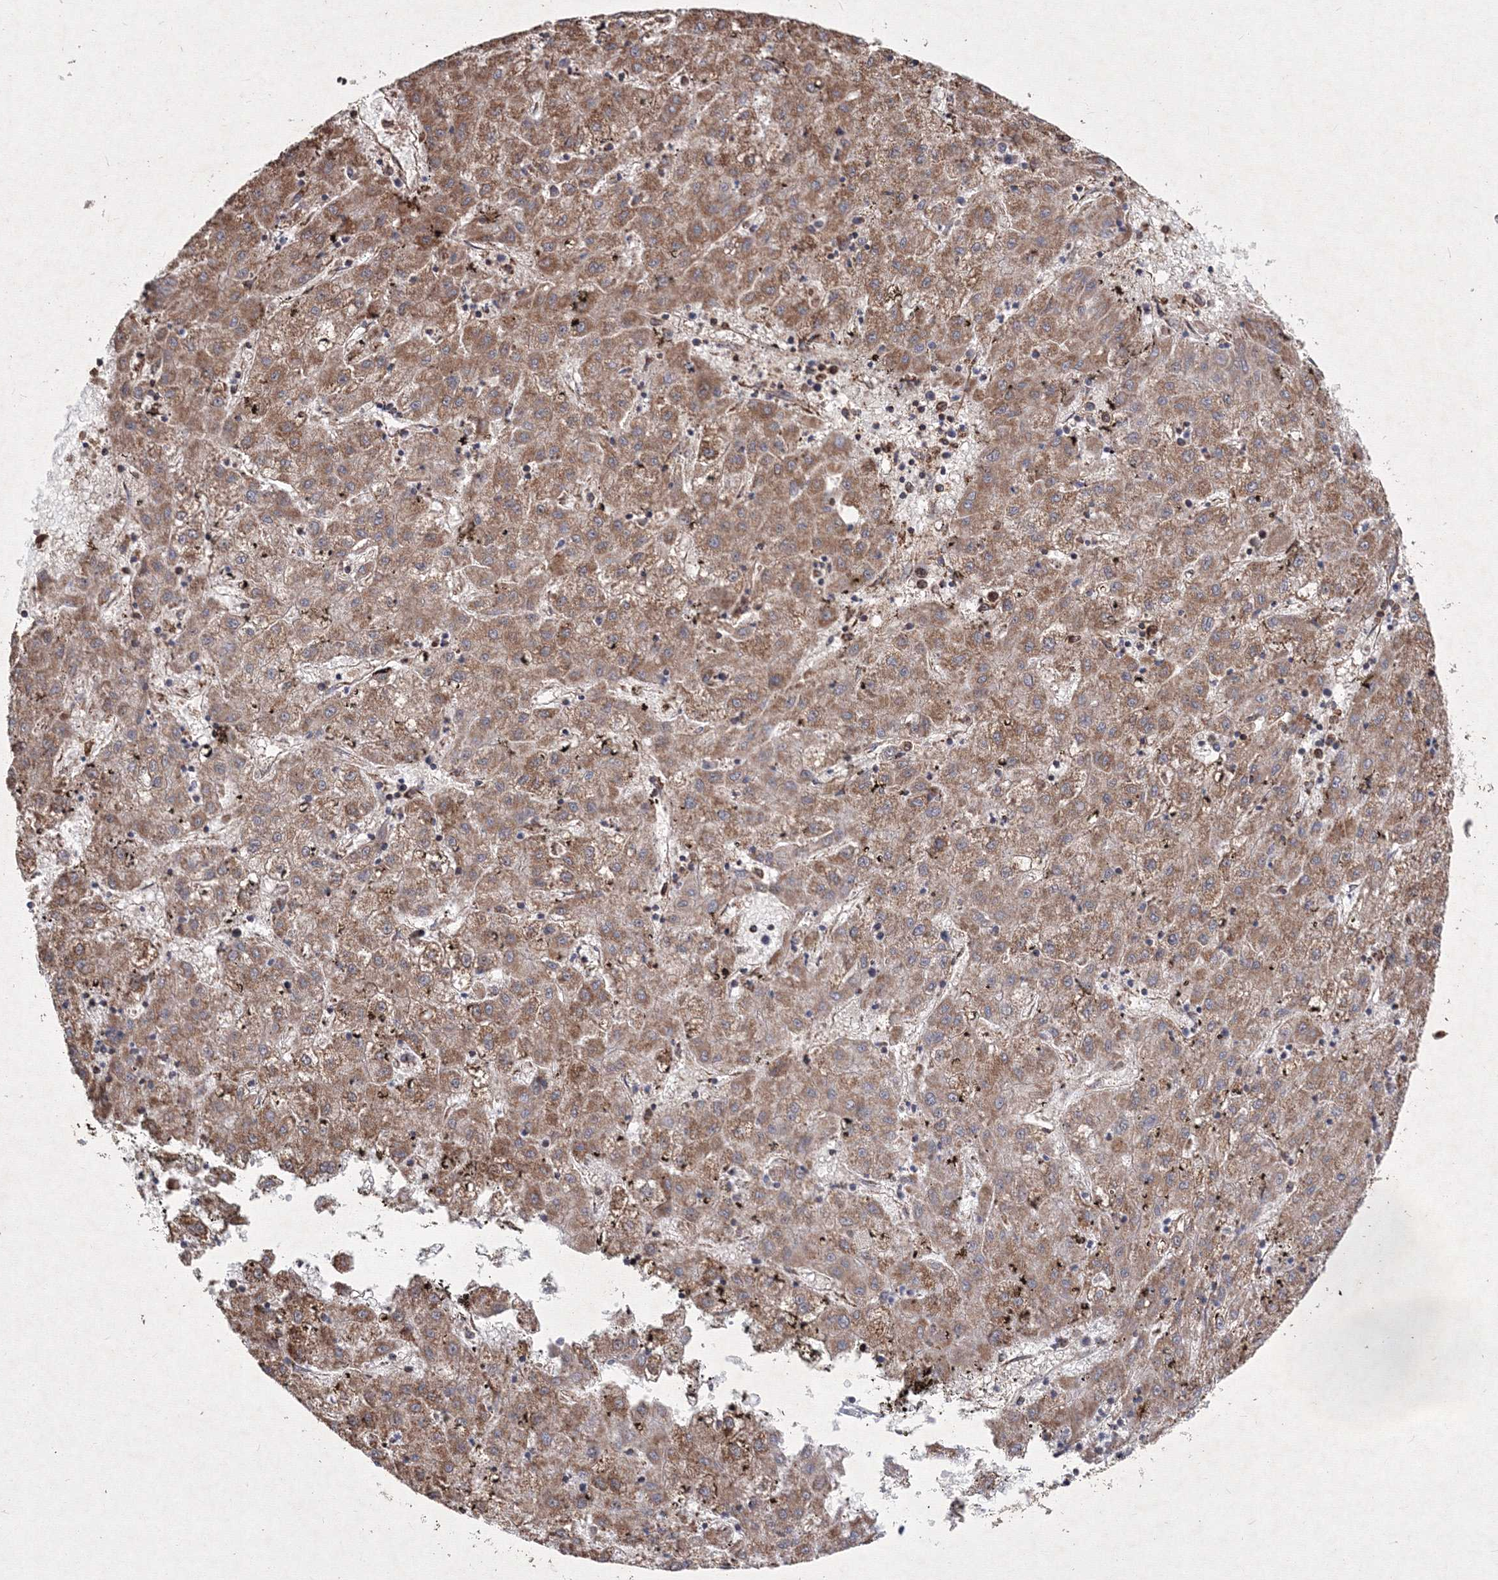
{"staining": {"intensity": "moderate", "quantity": ">75%", "location": "cytoplasmic/membranous"}, "tissue": "liver cancer", "cell_type": "Tumor cells", "image_type": "cancer", "snomed": [{"axis": "morphology", "description": "Carcinoma, Hepatocellular, NOS"}, {"axis": "topography", "description": "Liver"}], "caption": "DAB immunohistochemical staining of human liver cancer (hepatocellular carcinoma) demonstrates moderate cytoplasmic/membranous protein positivity in about >75% of tumor cells.", "gene": "TMEM139", "patient": {"sex": "male", "age": 72}}